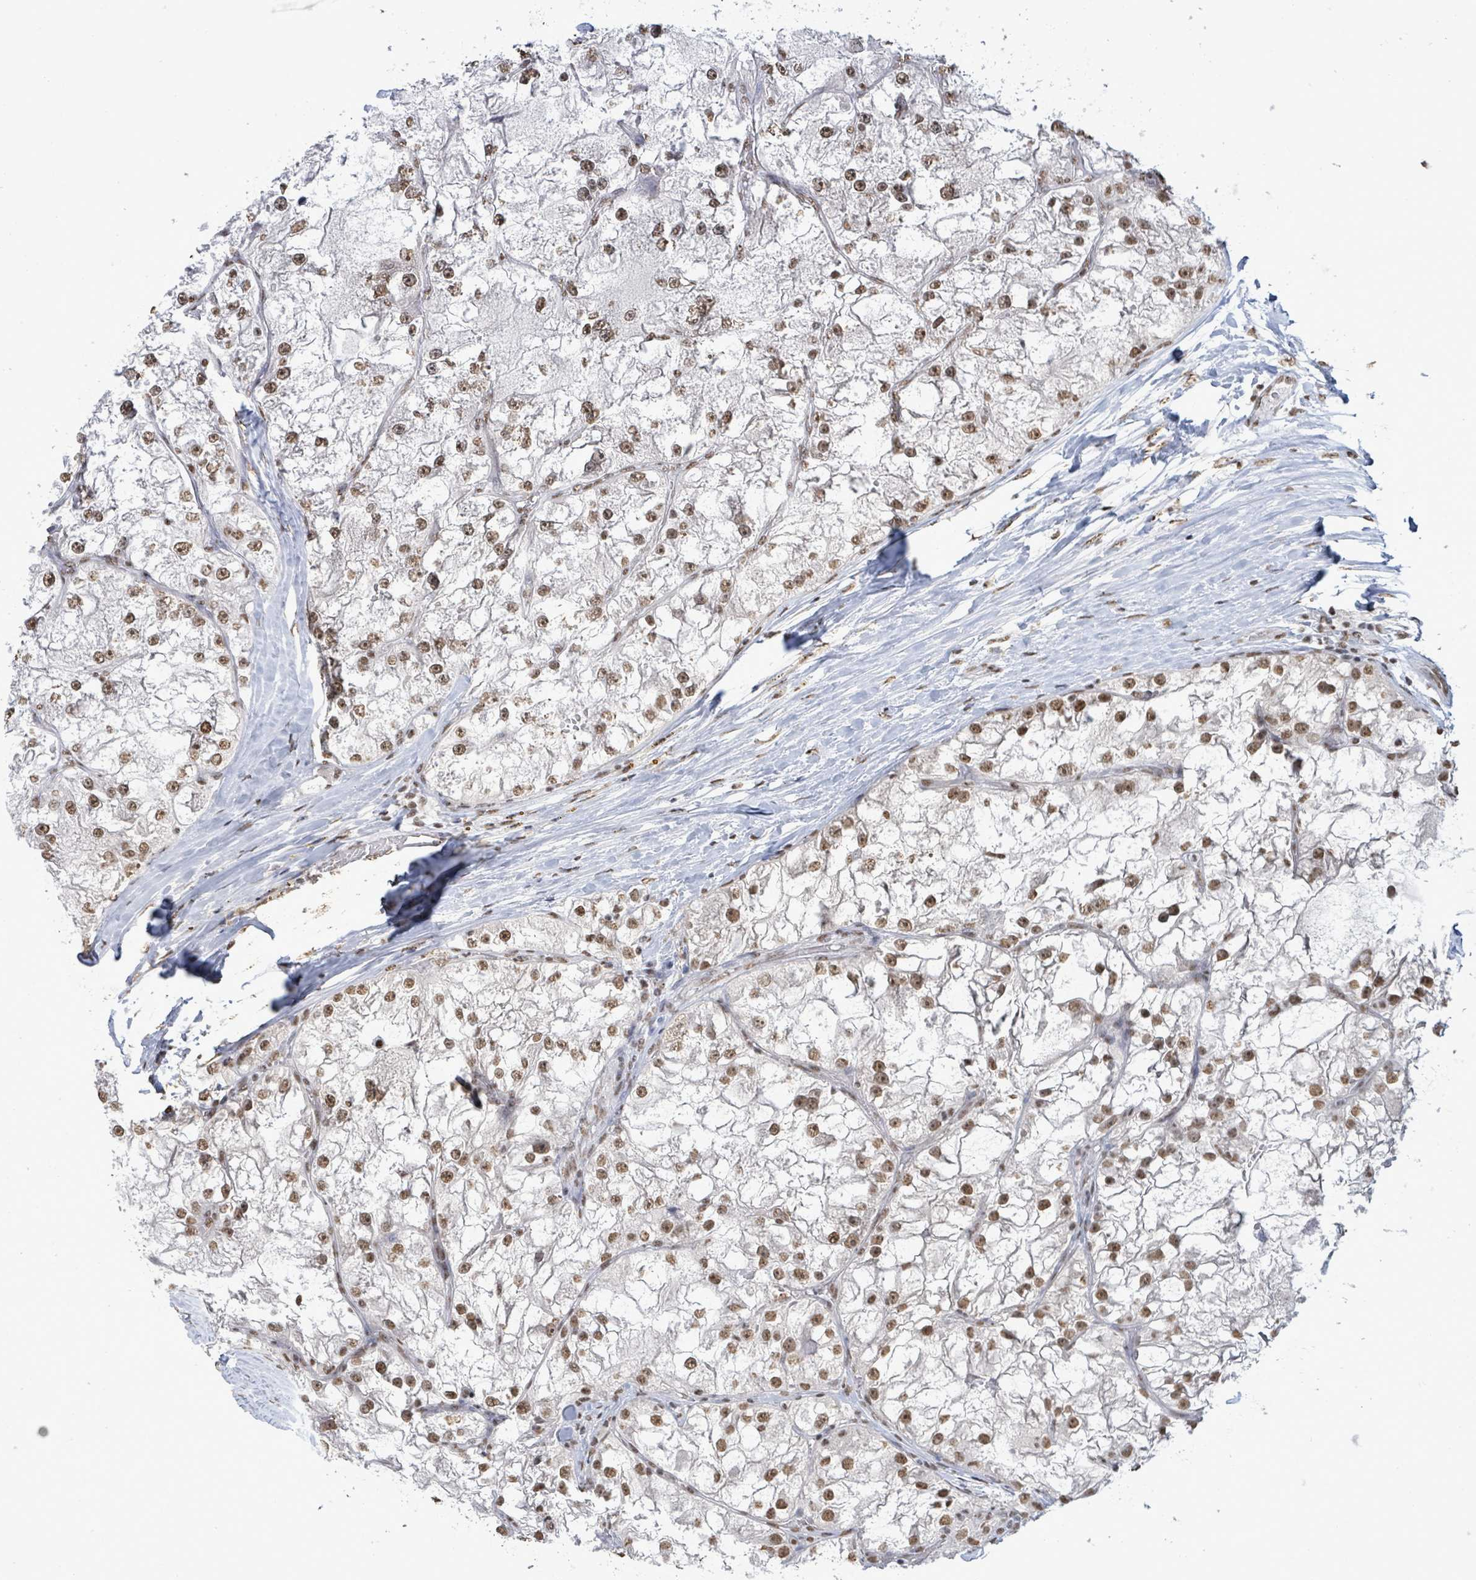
{"staining": {"intensity": "moderate", "quantity": ">75%", "location": "nuclear"}, "tissue": "renal cancer", "cell_type": "Tumor cells", "image_type": "cancer", "snomed": [{"axis": "morphology", "description": "Adenocarcinoma, NOS"}, {"axis": "topography", "description": "Kidney"}], "caption": "A medium amount of moderate nuclear staining is seen in approximately >75% of tumor cells in renal adenocarcinoma tissue.", "gene": "SAMD14", "patient": {"sex": "female", "age": 72}}